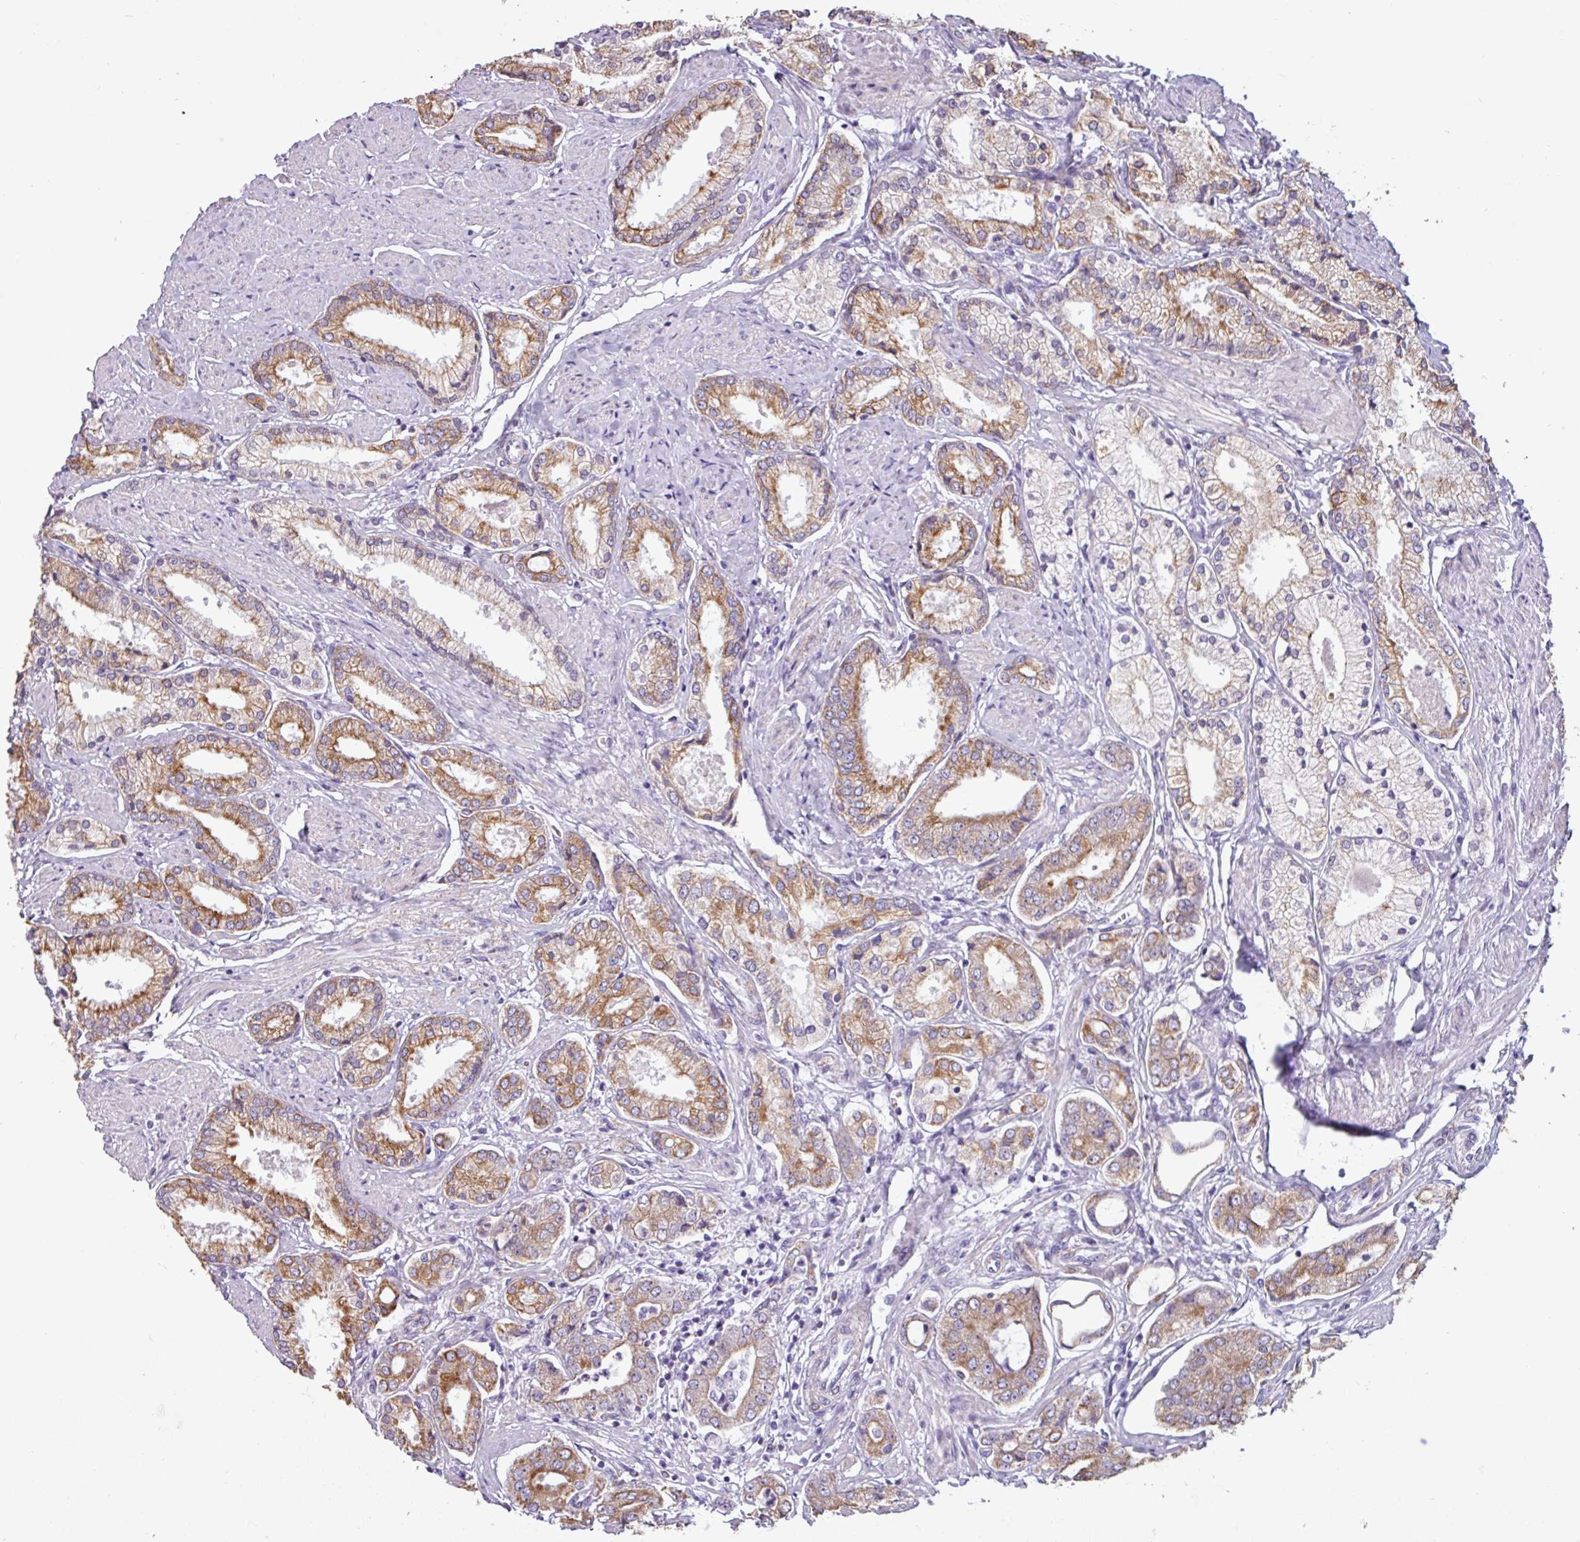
{"staining": {"intensity": "moderate", "quantity": ">75%", "location": "cytoplasmic/membranous"}, "tissue": "prostate cancer", "cell_type": "Tumor cells", "image_type": "cancer", "snomed": [{"axis": "morphology", "description": "Adenocarcinoma, High grade"}, {"axis": "topography", "description": "Prostate and seminal vesicle, NOS"}], "caption": "An image of prostate high-grade adenocarcinoma stained for a protein exhibits moderate cytoplasmic/membranous brown staining in tumor cells.", "gene": "CAMK1", "patient": {"sex": "male", "age": 64}}